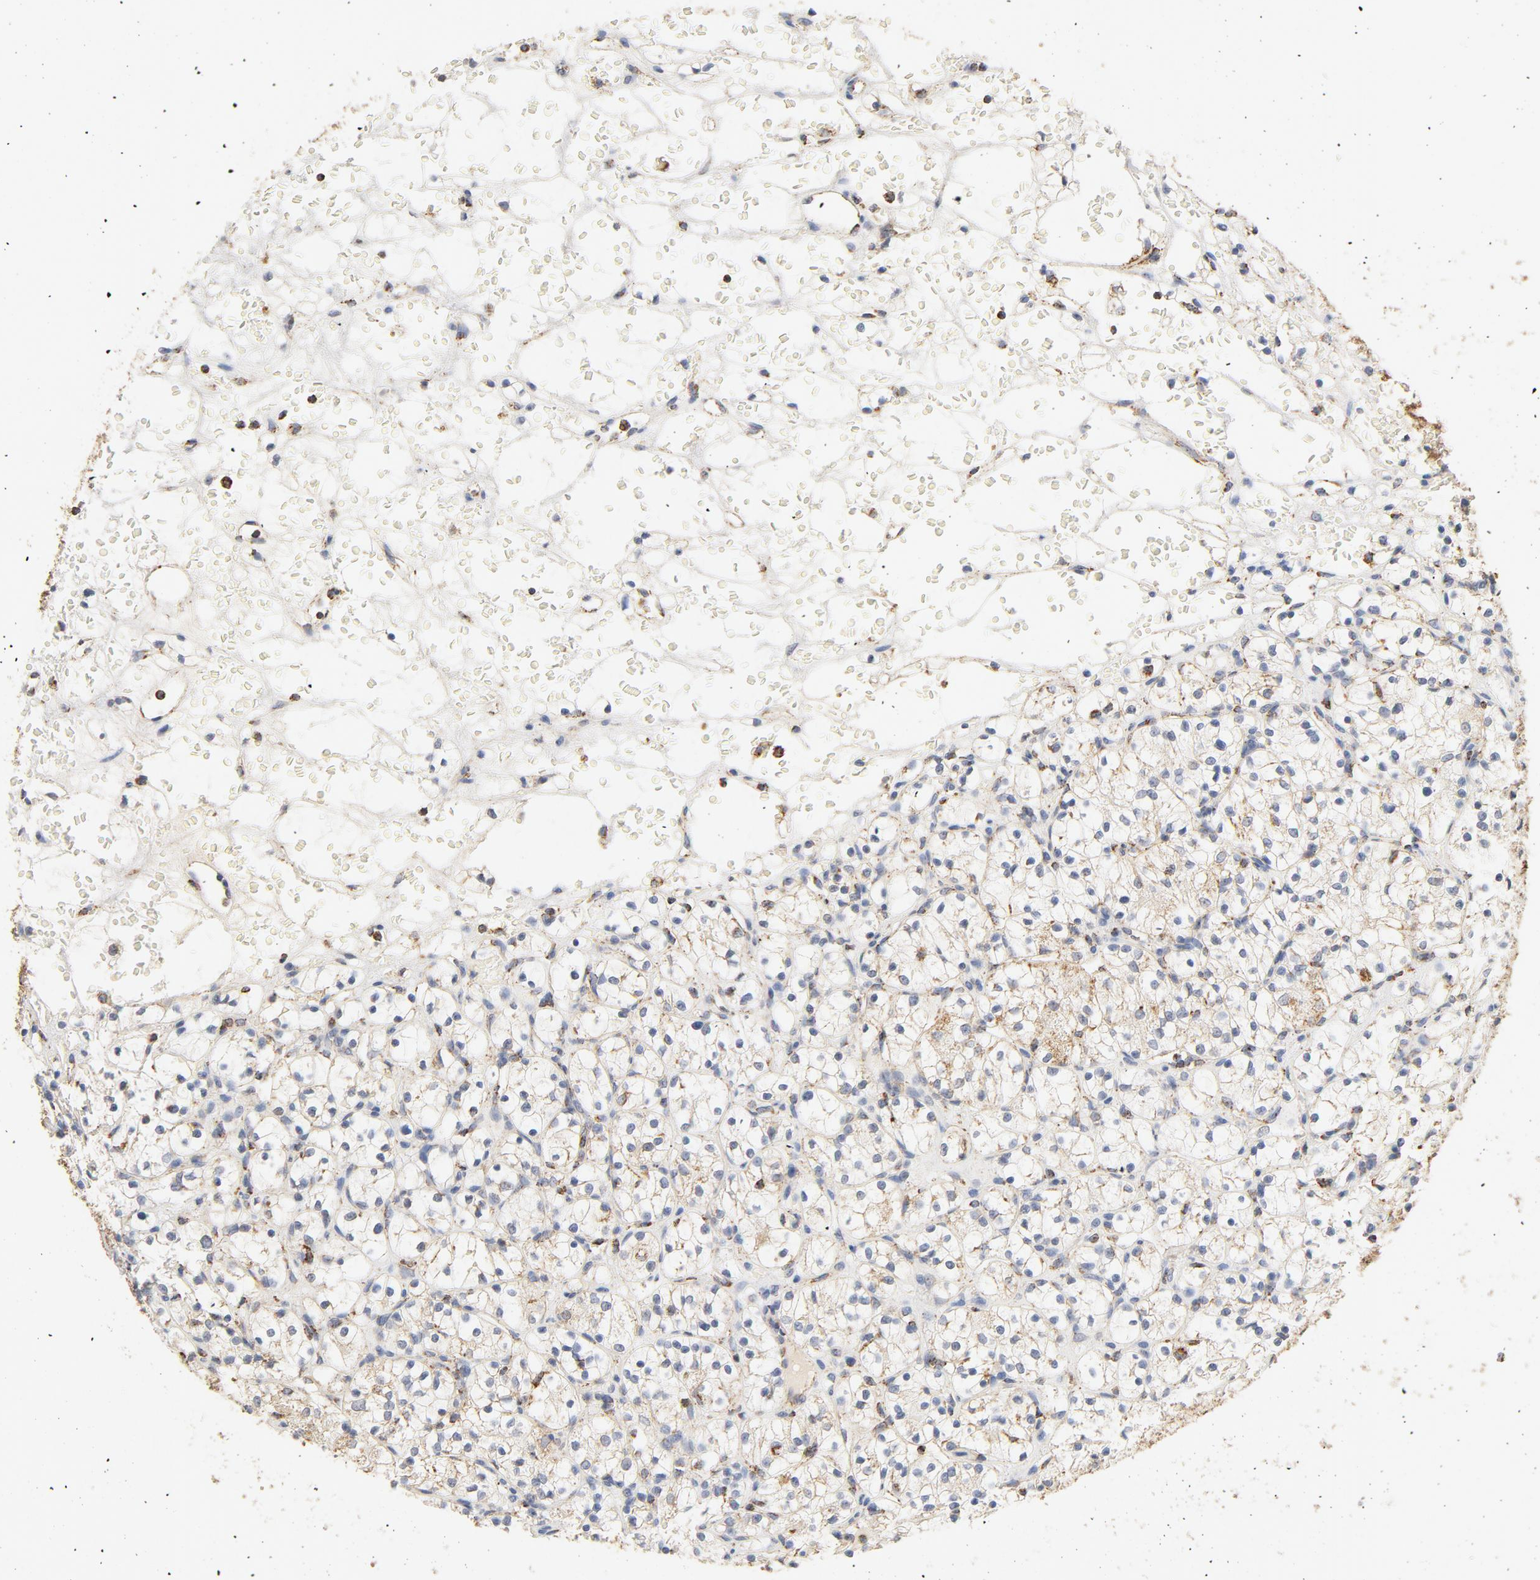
{"staining": {"intensity": "weak", "quantity": "25%-75%", "location": "cytoplasmic/membranous"}, "tissue": "renal cancer", "cell_type": "Tumor cells", "image_type": "cancer", "snomed": [{"axis": "morphology", "description": "Adenocarcinoma, NOS"}, {"axis": "topography", "description": "Kidney"}], "caption": "Immunohistochemical staining of renal cancer demonstrates low levels of weak cytoplasmic/membranous protein expression in about 25%-75% of tumor cells.", "gene": "COX4I1", "patient": {"sex": "female", "age": 60}}